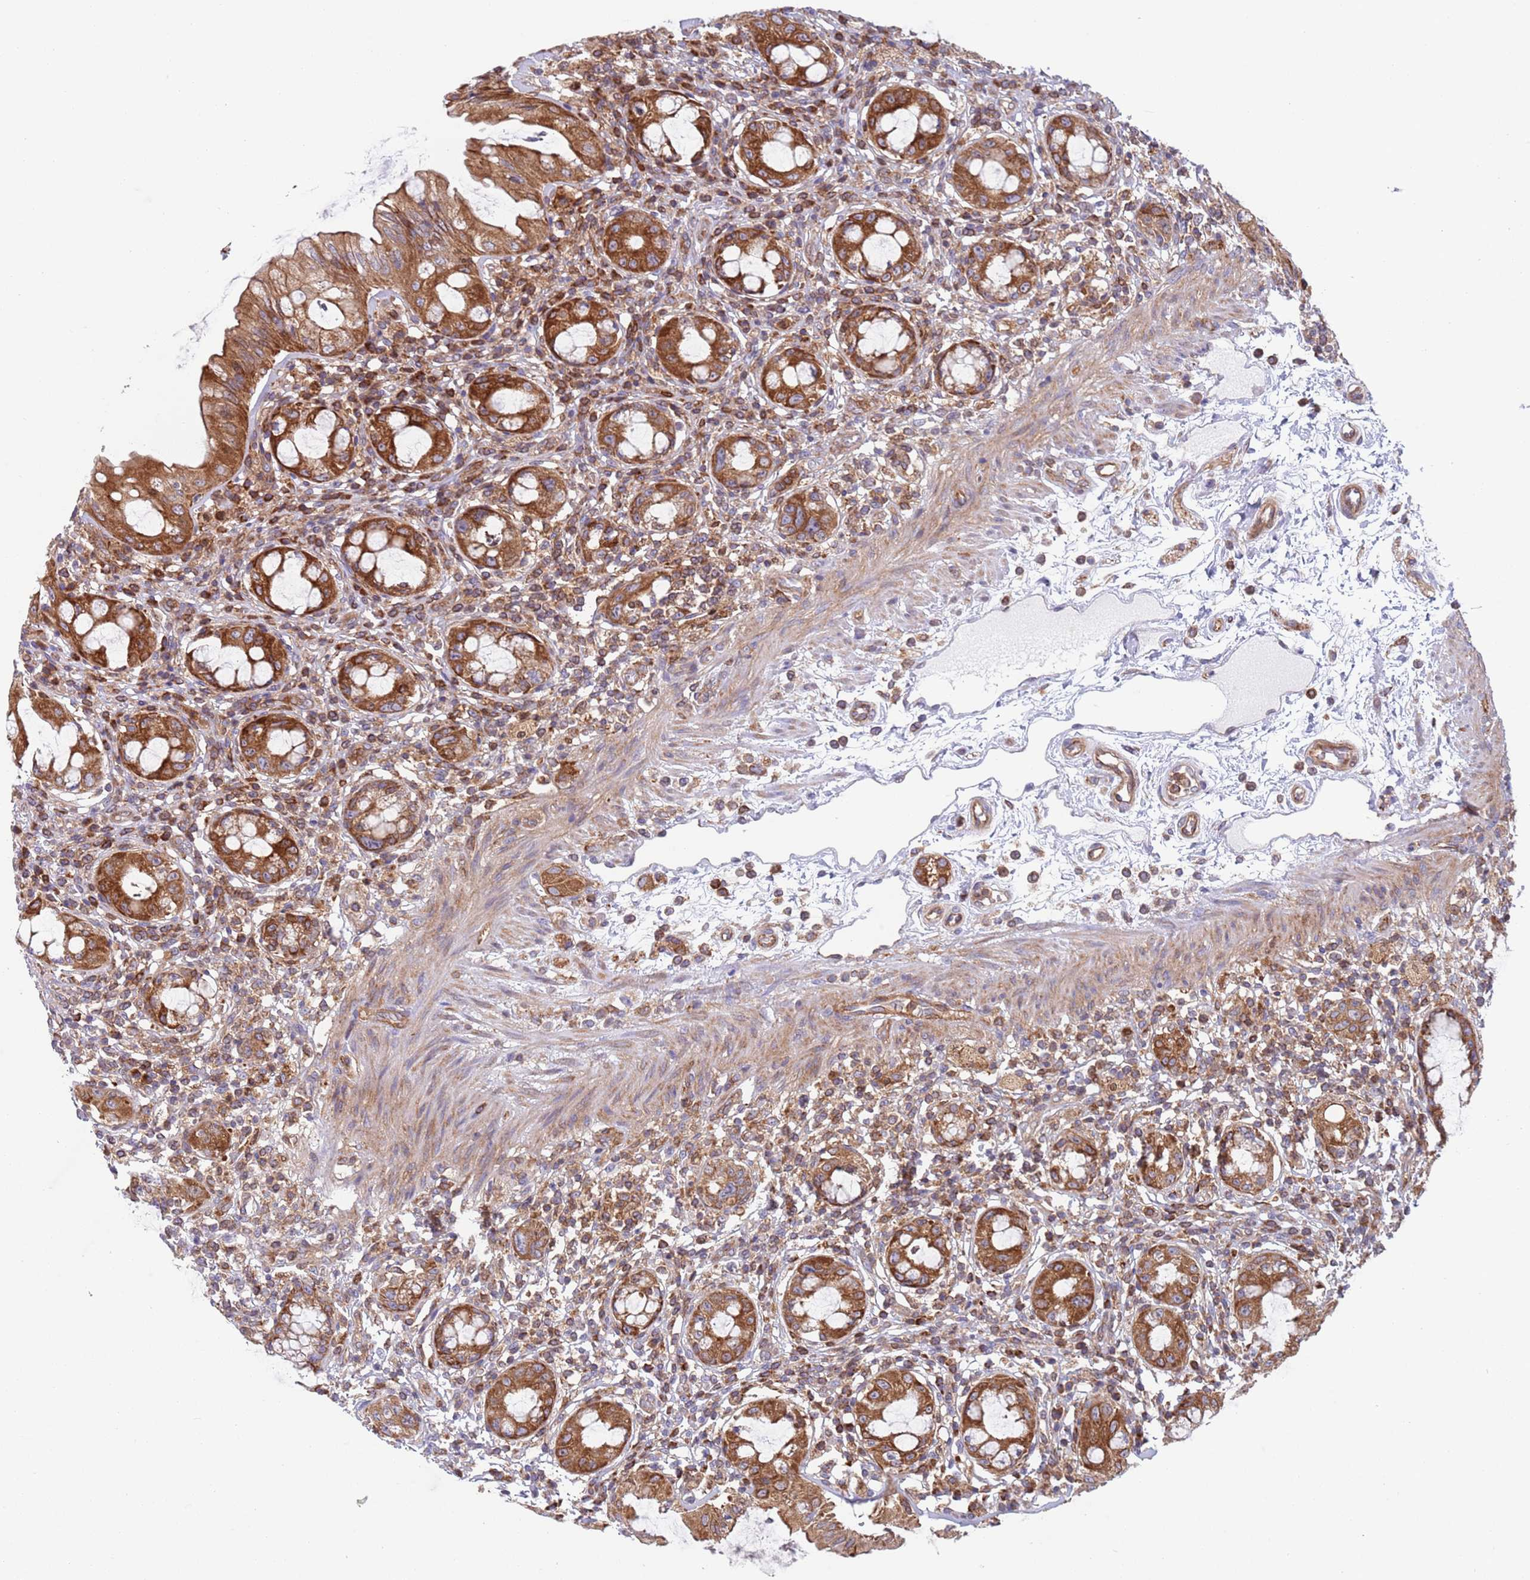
{"staining": {"intensity": "strong", "quantity": ">75%", "location": "cytoplasmic/membranous"}, "tissue": "rectum", "cell_type": "Glandular cells", "image_type": "normal", "snomed": [{"axis": "morphology", "description": "Normal tissue, NOS"}, {"axis": "topography", "description": "Rectum"}], "caption": "Glandular cells reveal high levels of strong cytoplasmic/membranous staining in about >75% of cells in benign rectum.", "gene": "ZMYM5", "patient": {"sex": "female", "age": 57}}